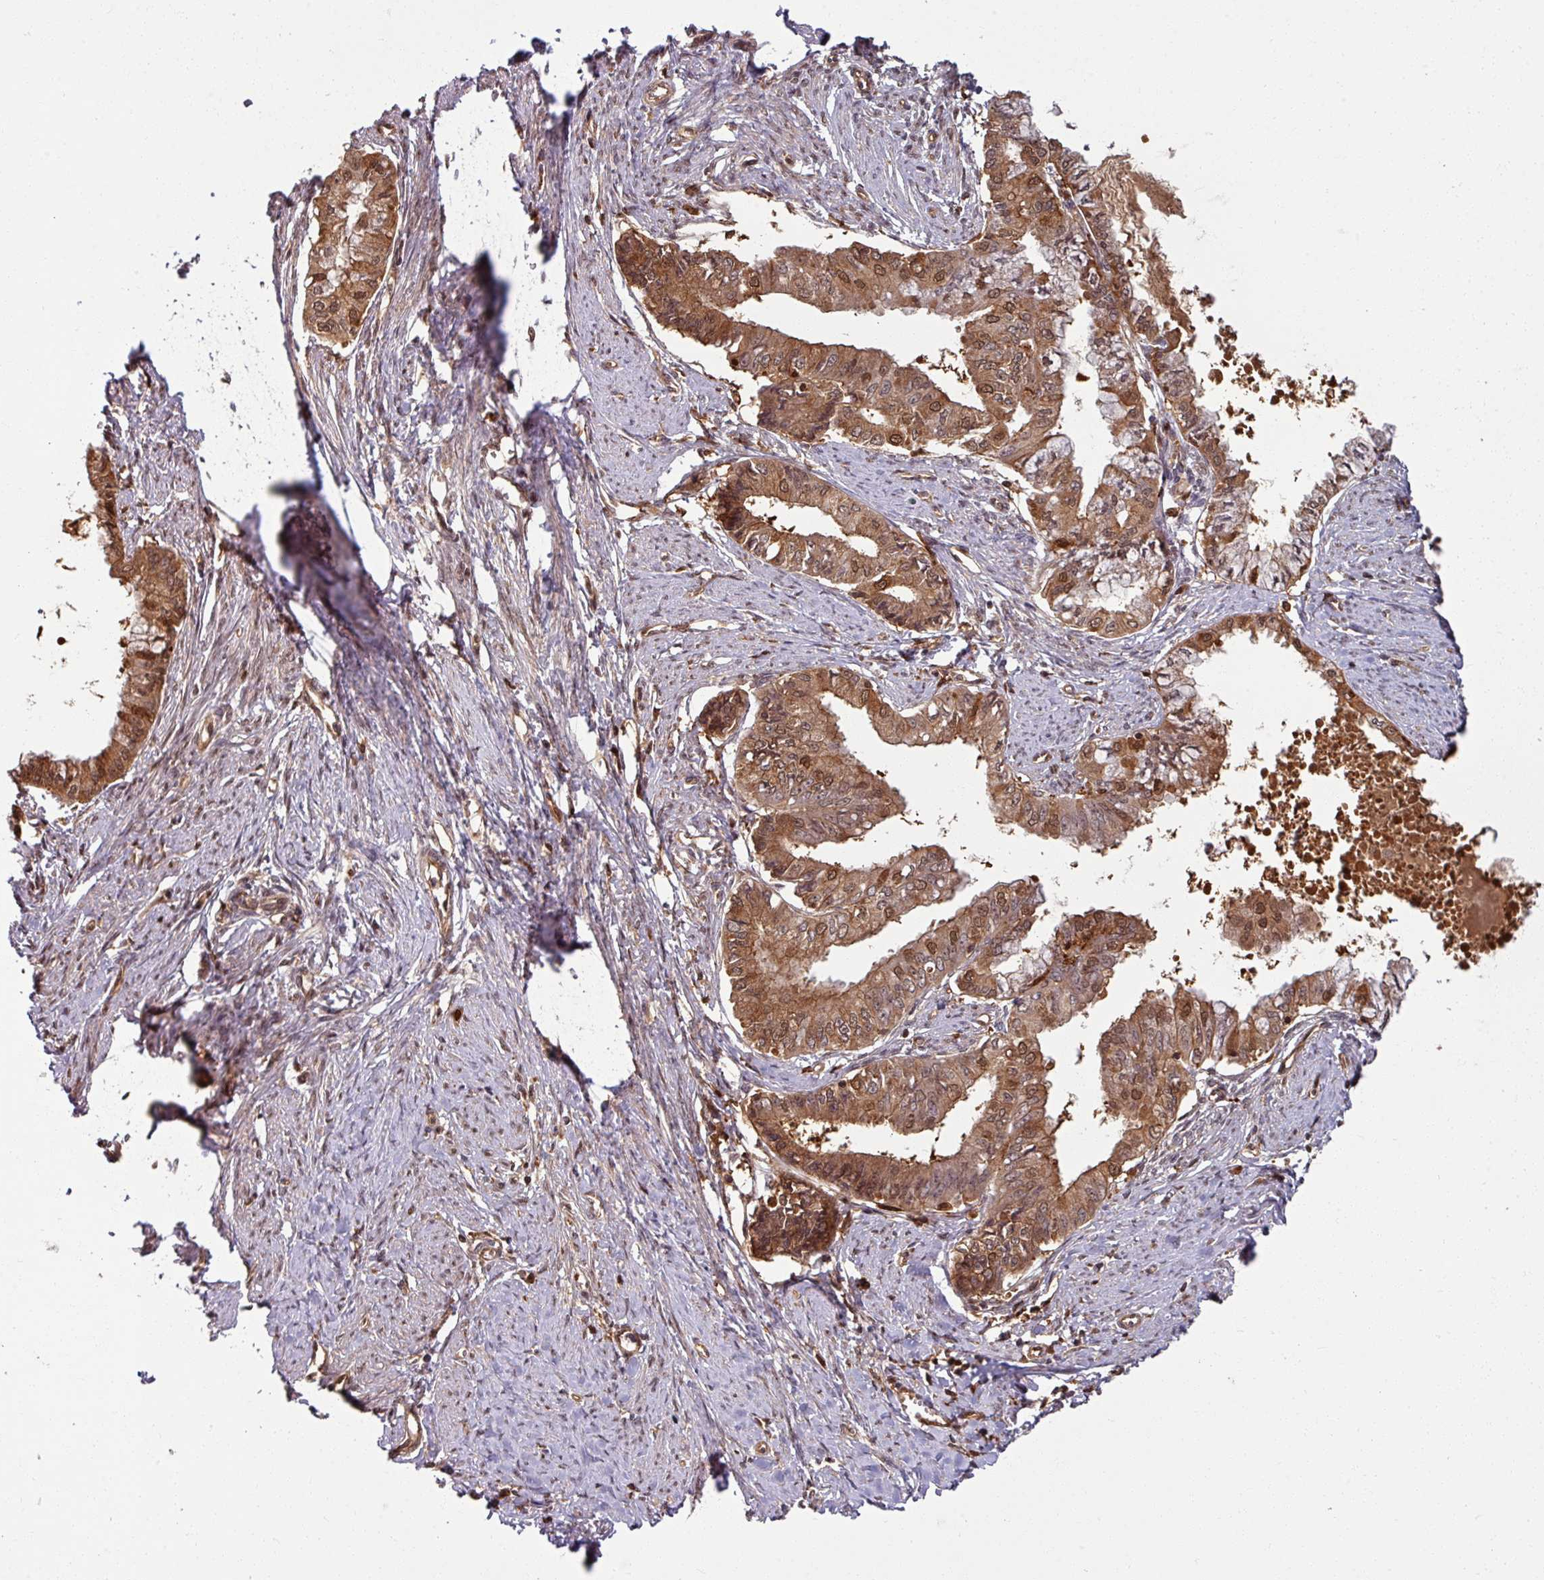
{"staining": {"intensity": "moderate", "quantity": ">75%", "location": "cytoplasmic/membranous,nuclear"}, "tissue": "endometrial cancer", "cell_type": "Tumor cells", "image_type": "cancer", "snomed": [{"axis": "morphology", "description": "Adenocarcinoma, NOS"}, {"axis": "topography", "description": "Endometrium"}], "caption": "High-magnification brightfield microscopy of adenocarcinoma (endometrial) stained with DAB (brown) and counterstained with hematoxylin (blue). tumor cells exhibit moderate cytoplasmic/membranous and nuclear positivity is present in approximately>75% of cells. (Brightfield microscopy of DAB IHC at high magnification).", "gene": "KCTD11", "patient": {"sex": "female", "age": 76}}